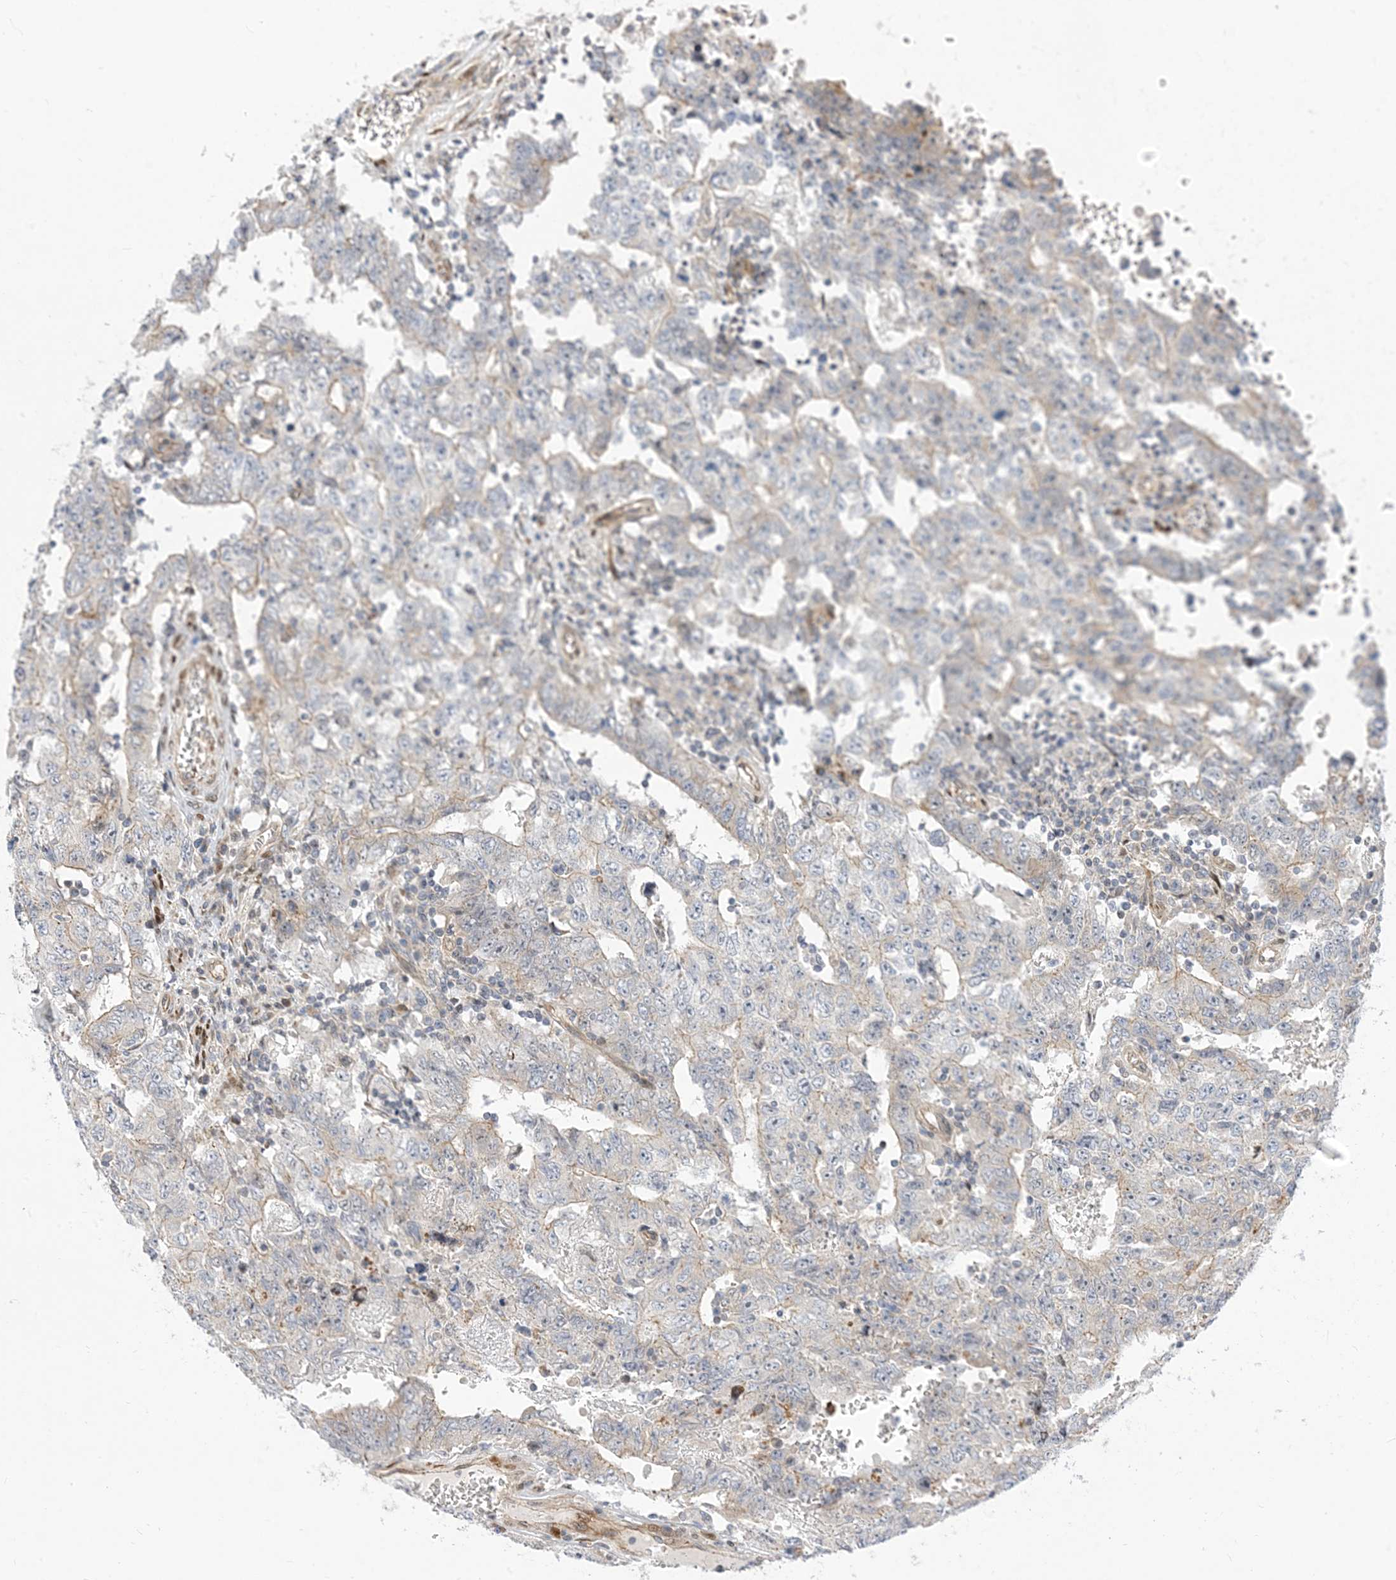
{"staining": {"intensity": "weak", "quantity": "<25%", "location": "cytoplasmic/membranous"}, "tissue": "testis cancer", "cell_type": "Tumor cells", "image_type": "cancer", "snomed": [{"axis": "morphology", "description": "Carcinoma, Embryonal, NOS"}, {"axis": "topography", "description": "Testis"}], "caption": "Human testis cancer (embryonal carcinoma) stained for a protein using immunohistochemistry (IHC) demonstrates no expression in tumor cells.", "gene": "TYSND1", "patient": {"sex": "male", "age": 26}}